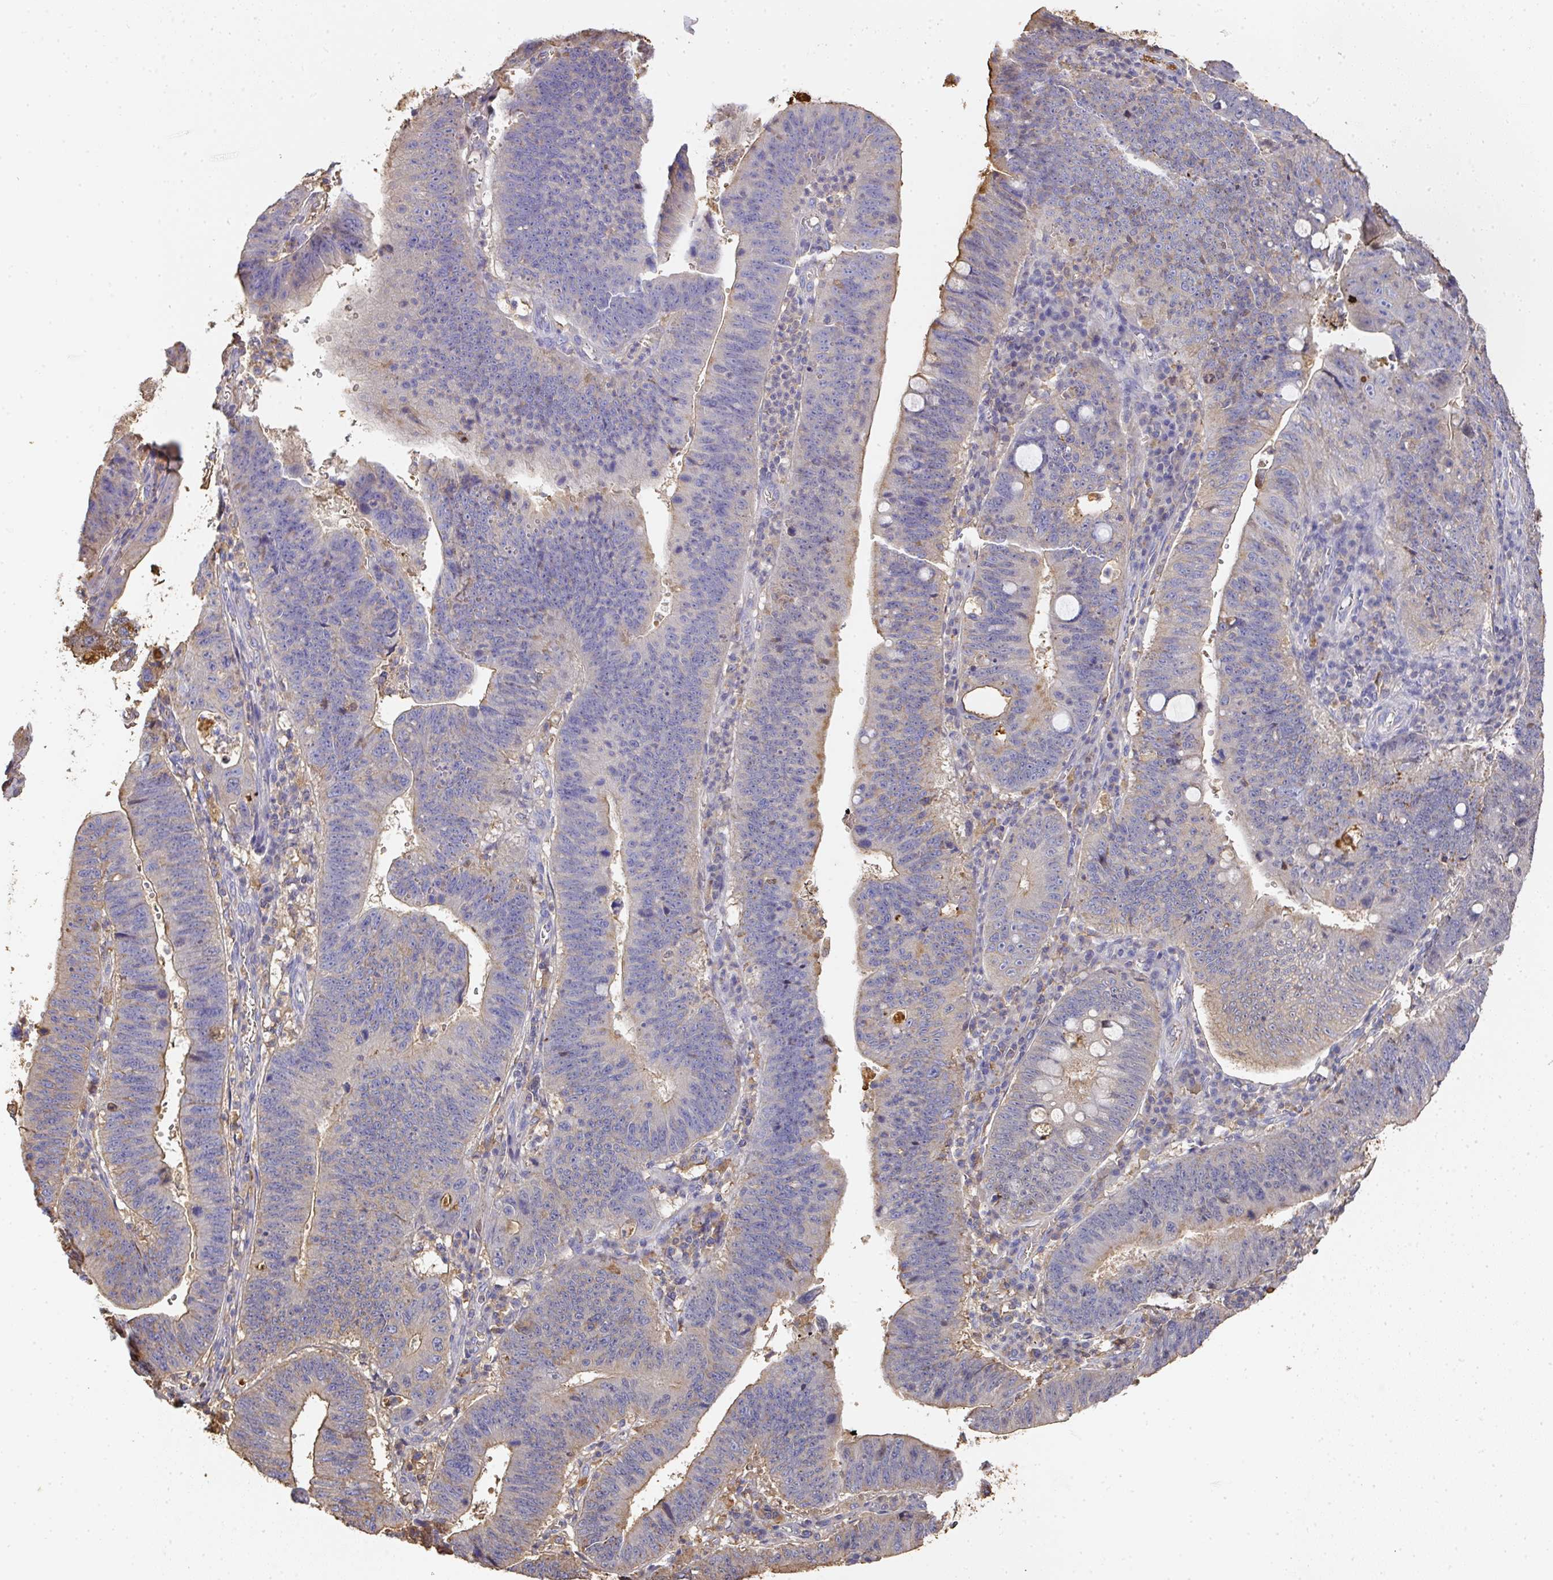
{"staining": {"intensity": "weak", "quantity": "<25%", "location": "cytoplasmic/membranous"}, "tissue": "stomach cancer", "cell_type": "Tumor cells", "image_type": "cancer", "snomed": [{"axis": "morphology", "description": "Adenocarcinoma, NOS"}, {"axis": "topography", "description": "Stomach"}], "caption": "Protein analysis of adenocarcinoma (stomach) demonstrates no significant expression in tumor cells.", "gene": "ALB", "patient": {"sex": "male", "age": 59}}